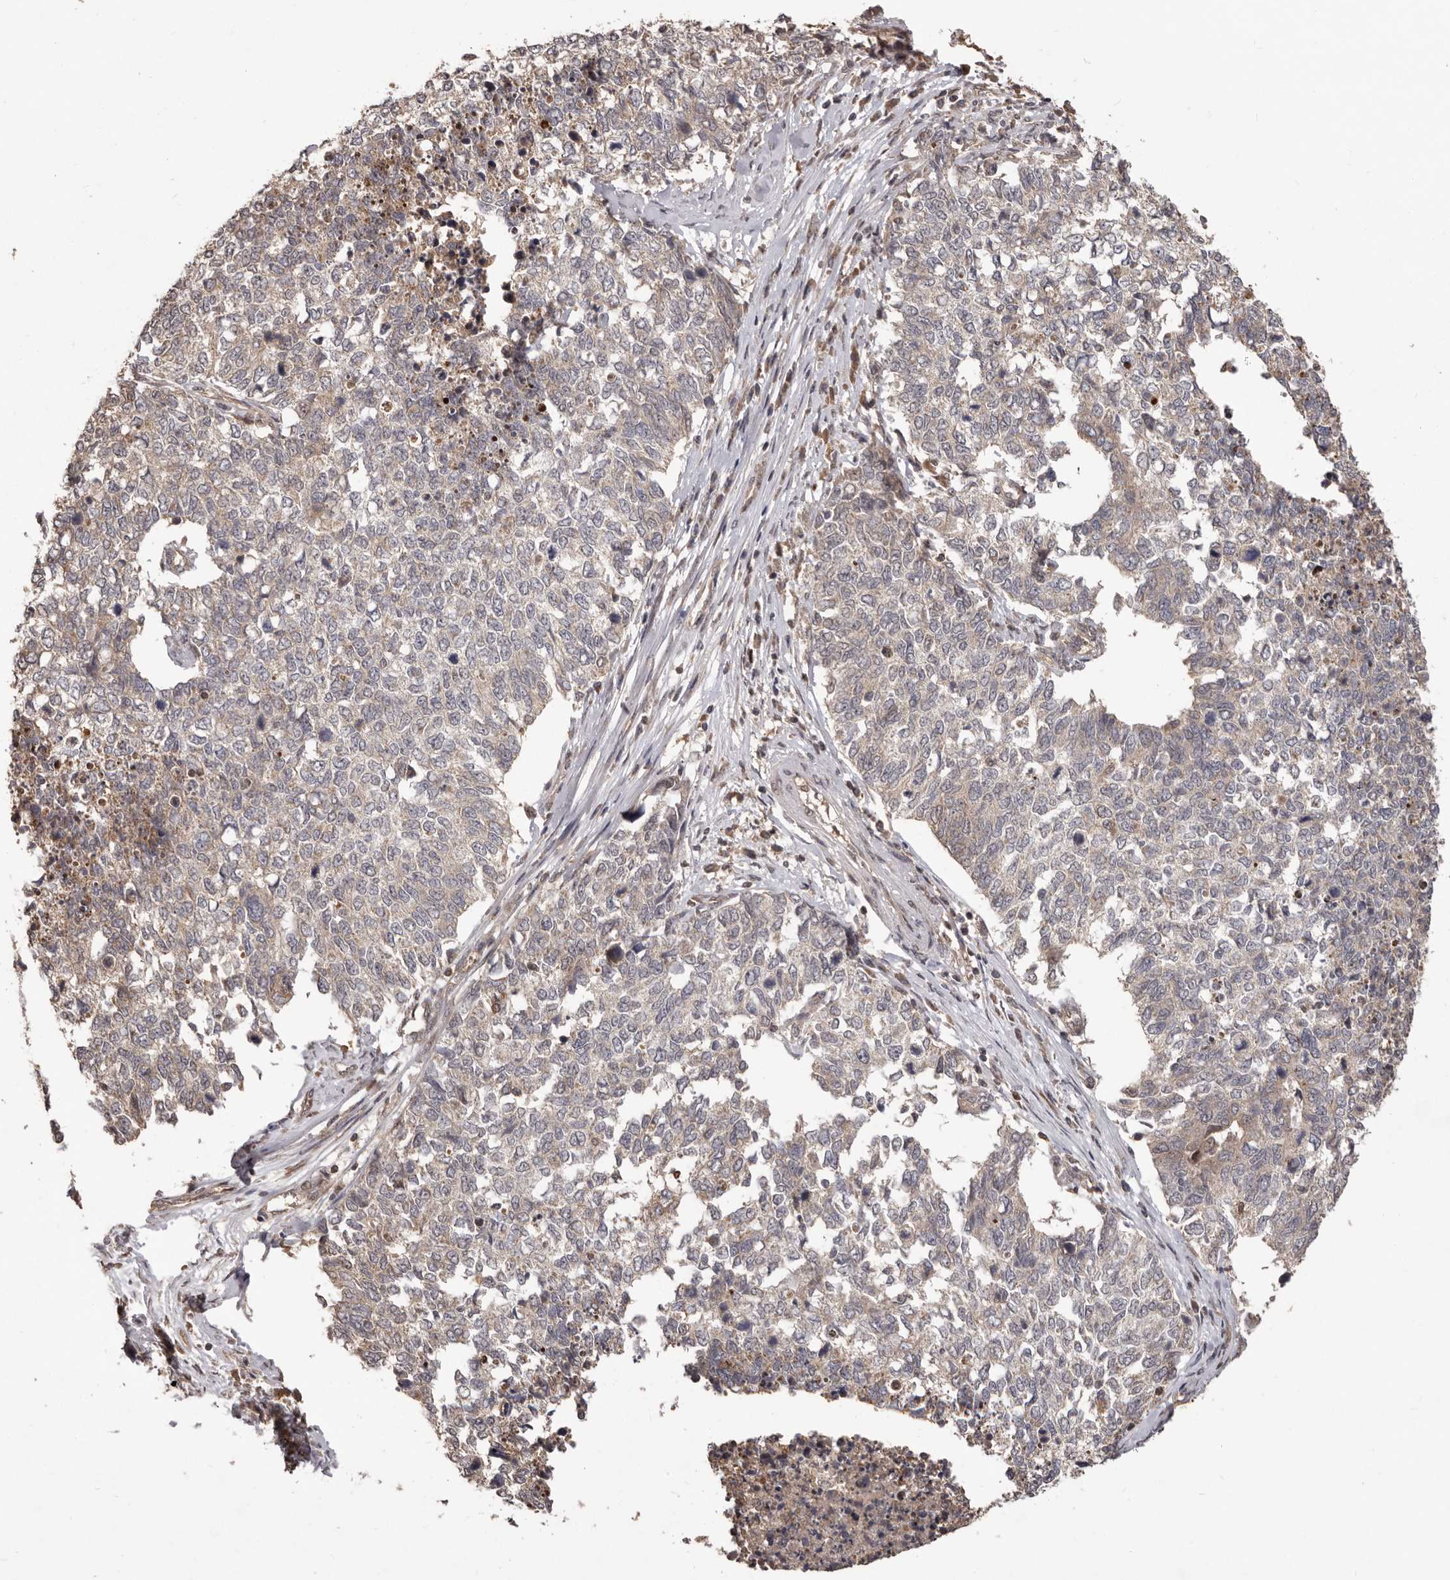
{"staining": {"intensity": "weak", "quantity": "<25%", "location": "cytoplasmic/membranous"}, "tissue": "cervical cancer", "cell_type": "Tumor cells", "image_type": "cancer", "snomed": [{"axis": "morphology", "description": "Squamous cell carcinoma, NOS"}, {"axis": "topography", "description": "Cervix"}], "caption": "Immunohistochemistry (IHC) micrograph of human cervical cancer stained for a protein (brown), which displays no expression in tumor cells.", "gene": "MTO1", "patient": {"sex": "female", "age": 63}}